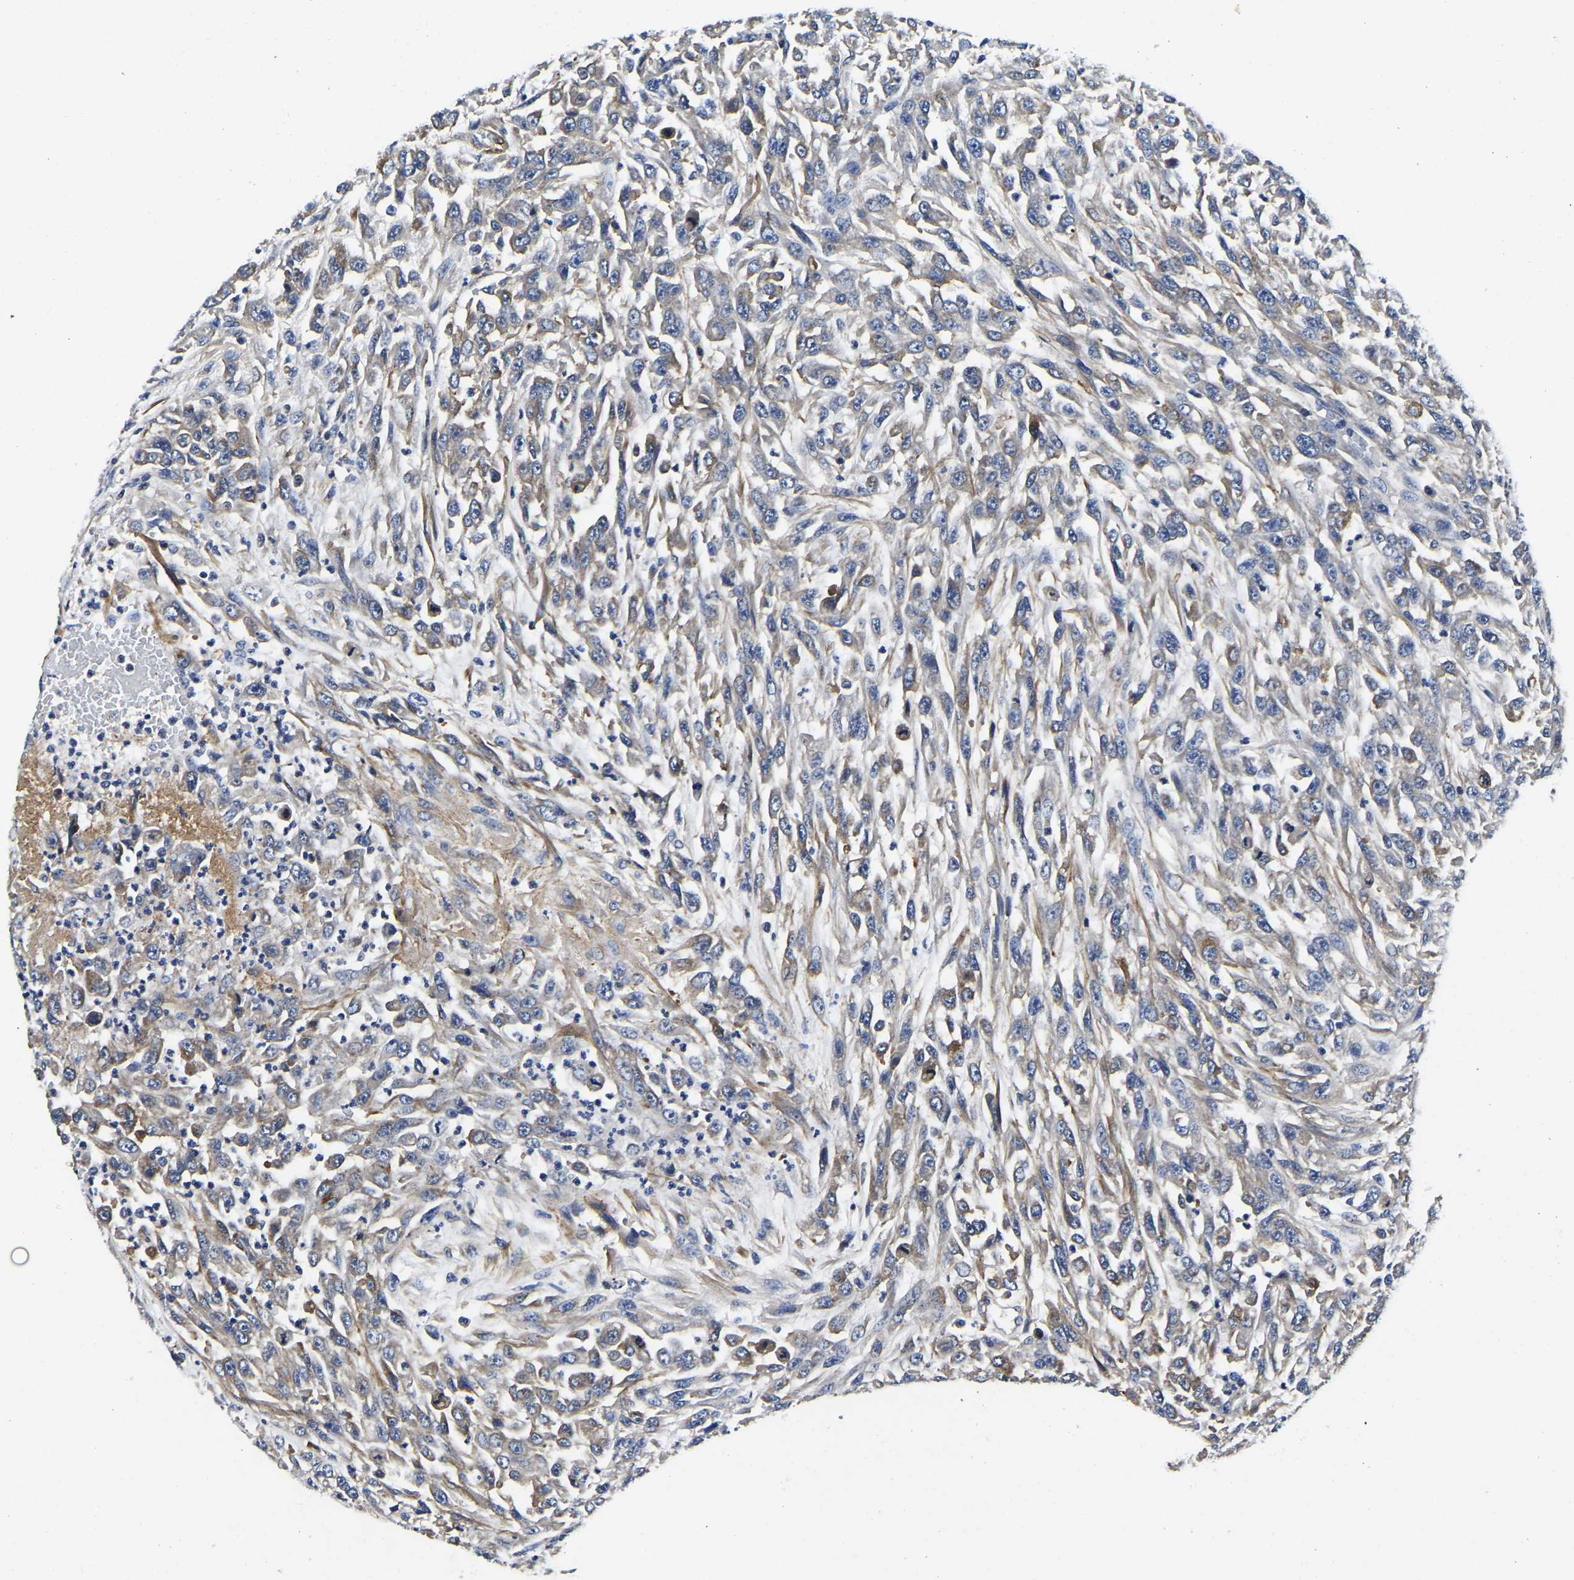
{"staining": {"intensity": "weak", "quantity": "25%-75%", "location": "cytoplasmic/membranous"}, "tissue": "urothelial cancer", "cell_type": "Tumor cells", "image_type": "cancer", "snomed": [{"axis": "morphology", "description": "Urothelial carcinoma, High grade"}, {"axis": "topography", "description": "Urinary bladder"}], "caption": "Urothelial cancer was stained to show a protein in brown. There is low levels of weak cytoplasmic/membranous staining in about 25%-75% of tumor cells. (Stains: DAB (3,3'-diaminobenzidine) in brown, nuclei in blue, Microscopy: brightfield microscopy at high magnification).", "gene": "KCTD17", "patient": {"sex": "male", "age": 46}}